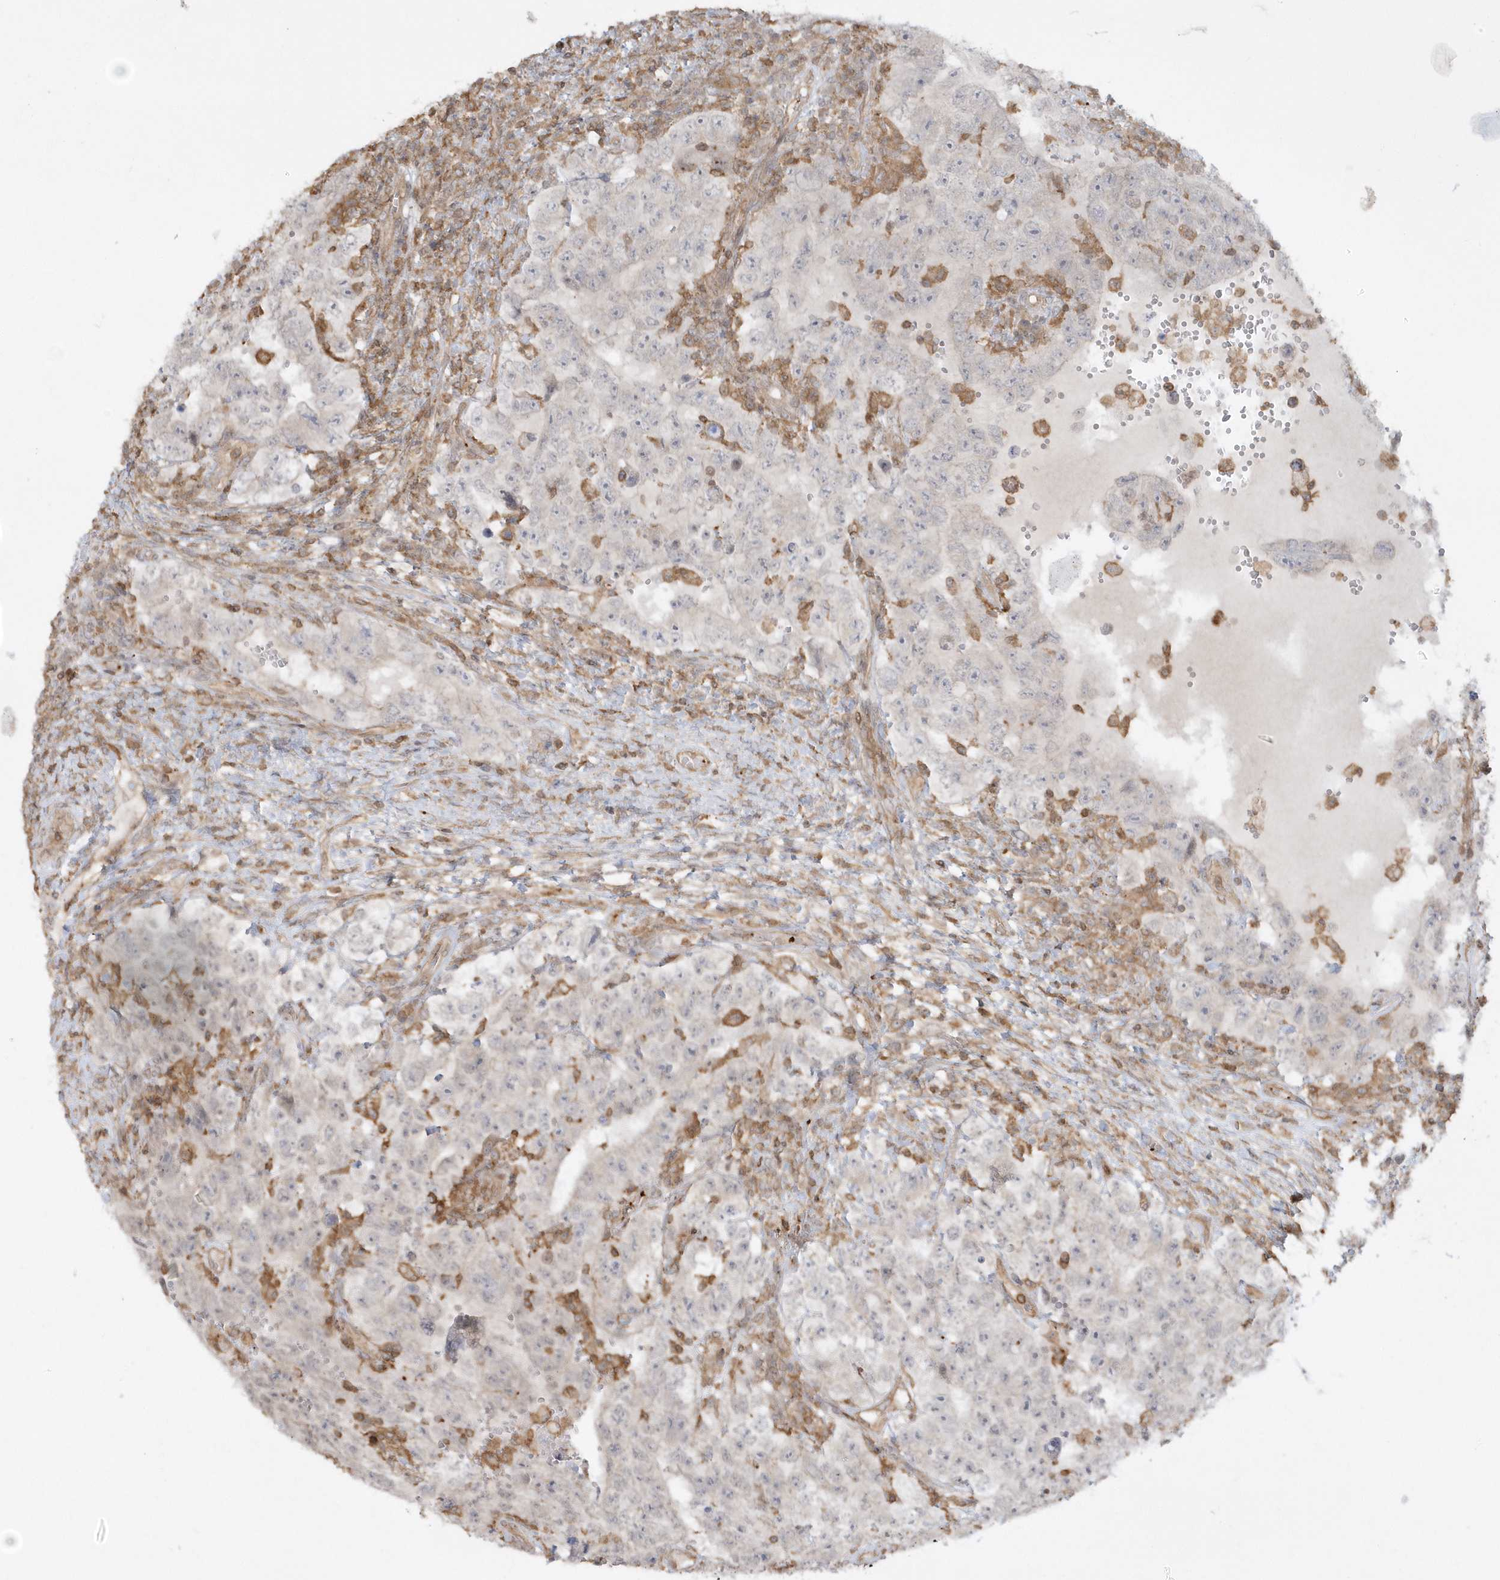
{"staining": {"intensity": "negative", "quantity": "none", "location": "none"}, "tissue": "testis cancer", "cell_type": "Tumor cells", "image_type": "cancer", "snomed": [{"axis": "morphology", "description": "Carcinoma, Embryonal, NOS"}, {"axis": "topography", "description": "Testis"}], "caption": "Tumor cells show no significant expression in embryonal carcinoma (testis).", "gene": "BSN", "patient": {"sex": "male", "age": 26}}